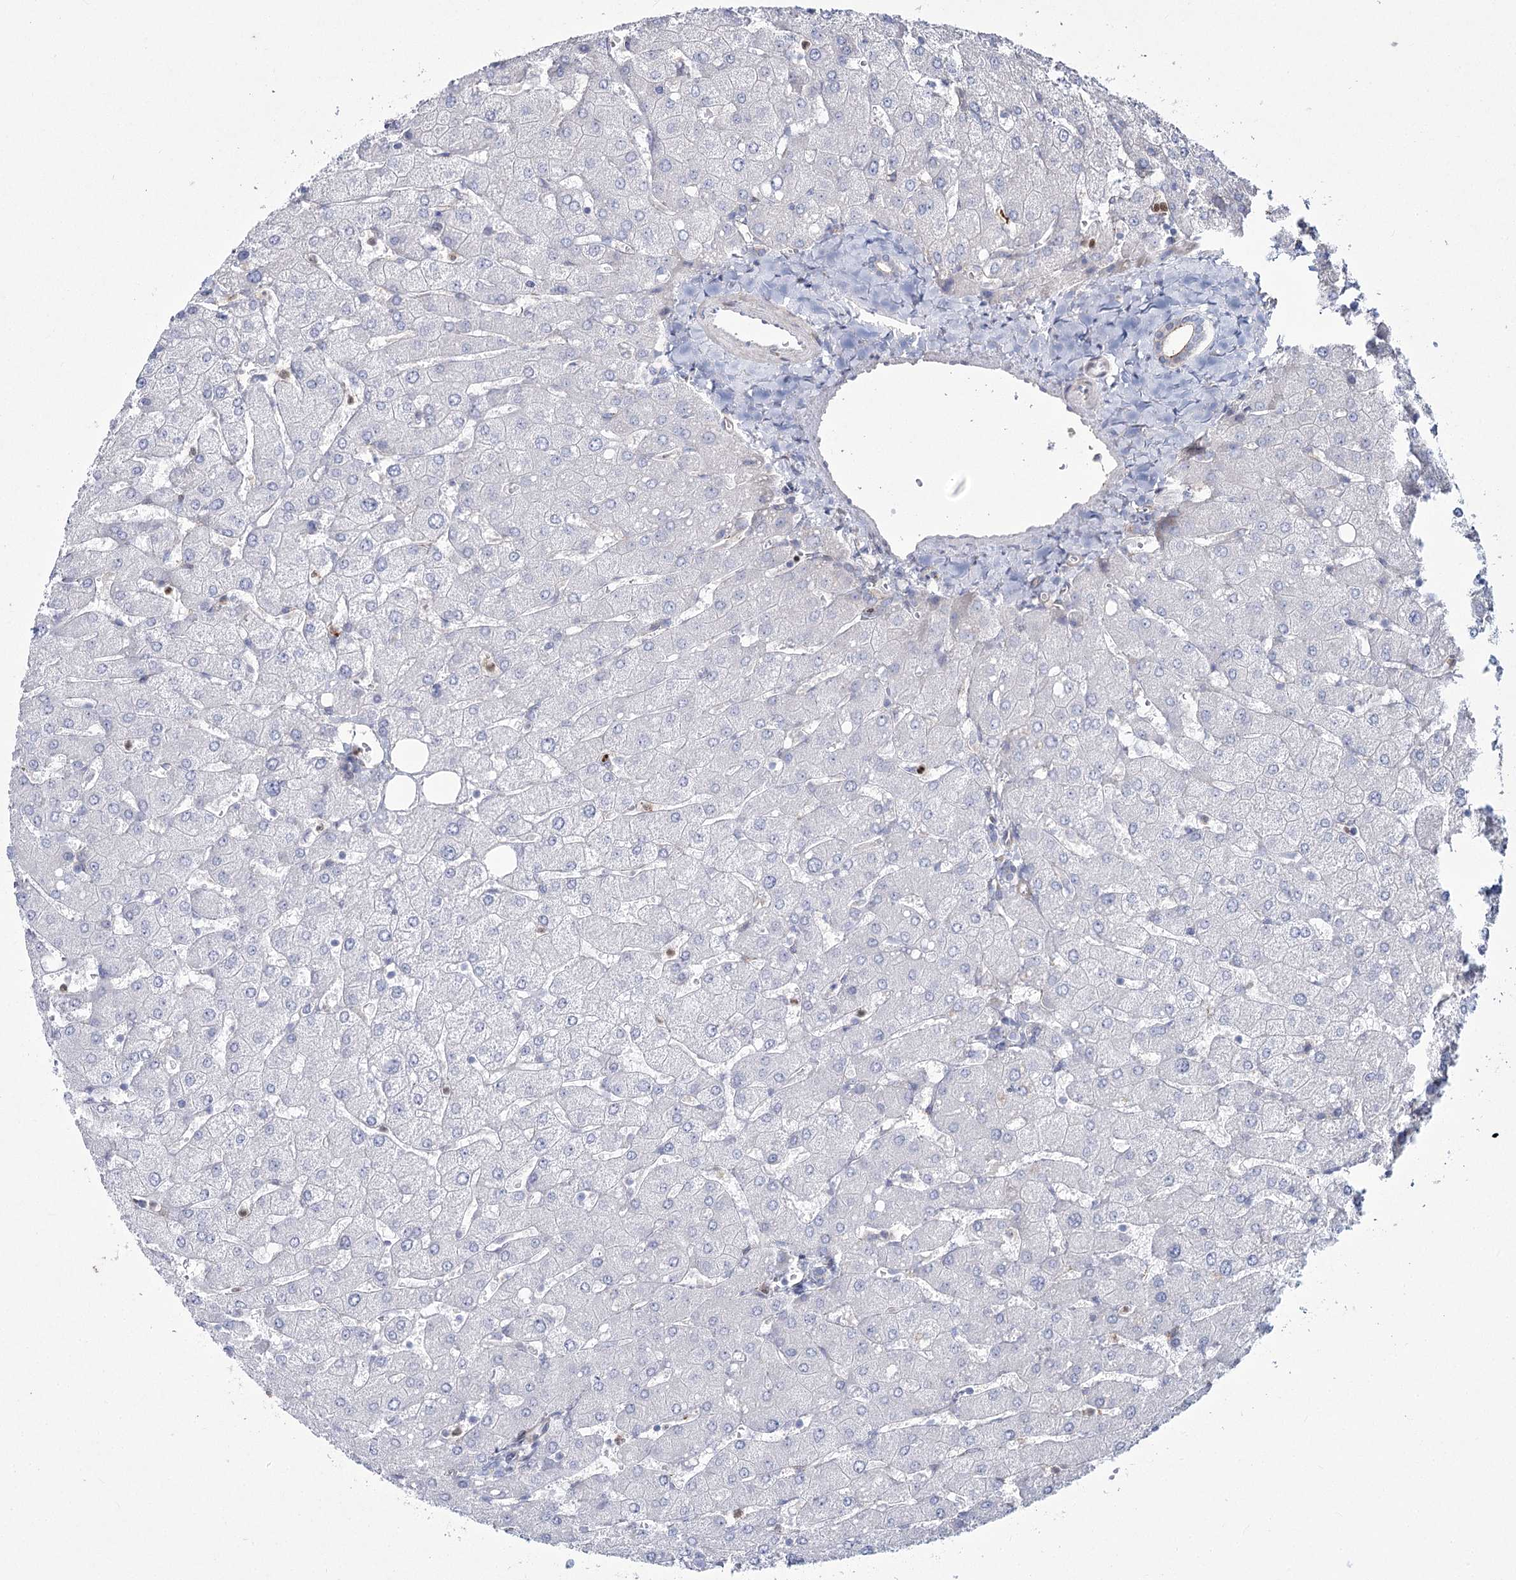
{"staining": {"intensity": "negative", "quantity": "none", "location": "none"}, "tissue": "liver", "cell_type": "Cholangiocytes", "image_type": "normal", "snomed": [{"axis": "morphology", "description": "Normal tissue, NOS"}, {"axis": "topography", "description": "Liver"}], "caption": "An IHC photomicrograph of unremarkable liver is shown. There is no staining in cholangiocytes of liver.", "gene": "ME3", "patient": {"sex": "male", "age": 55}}